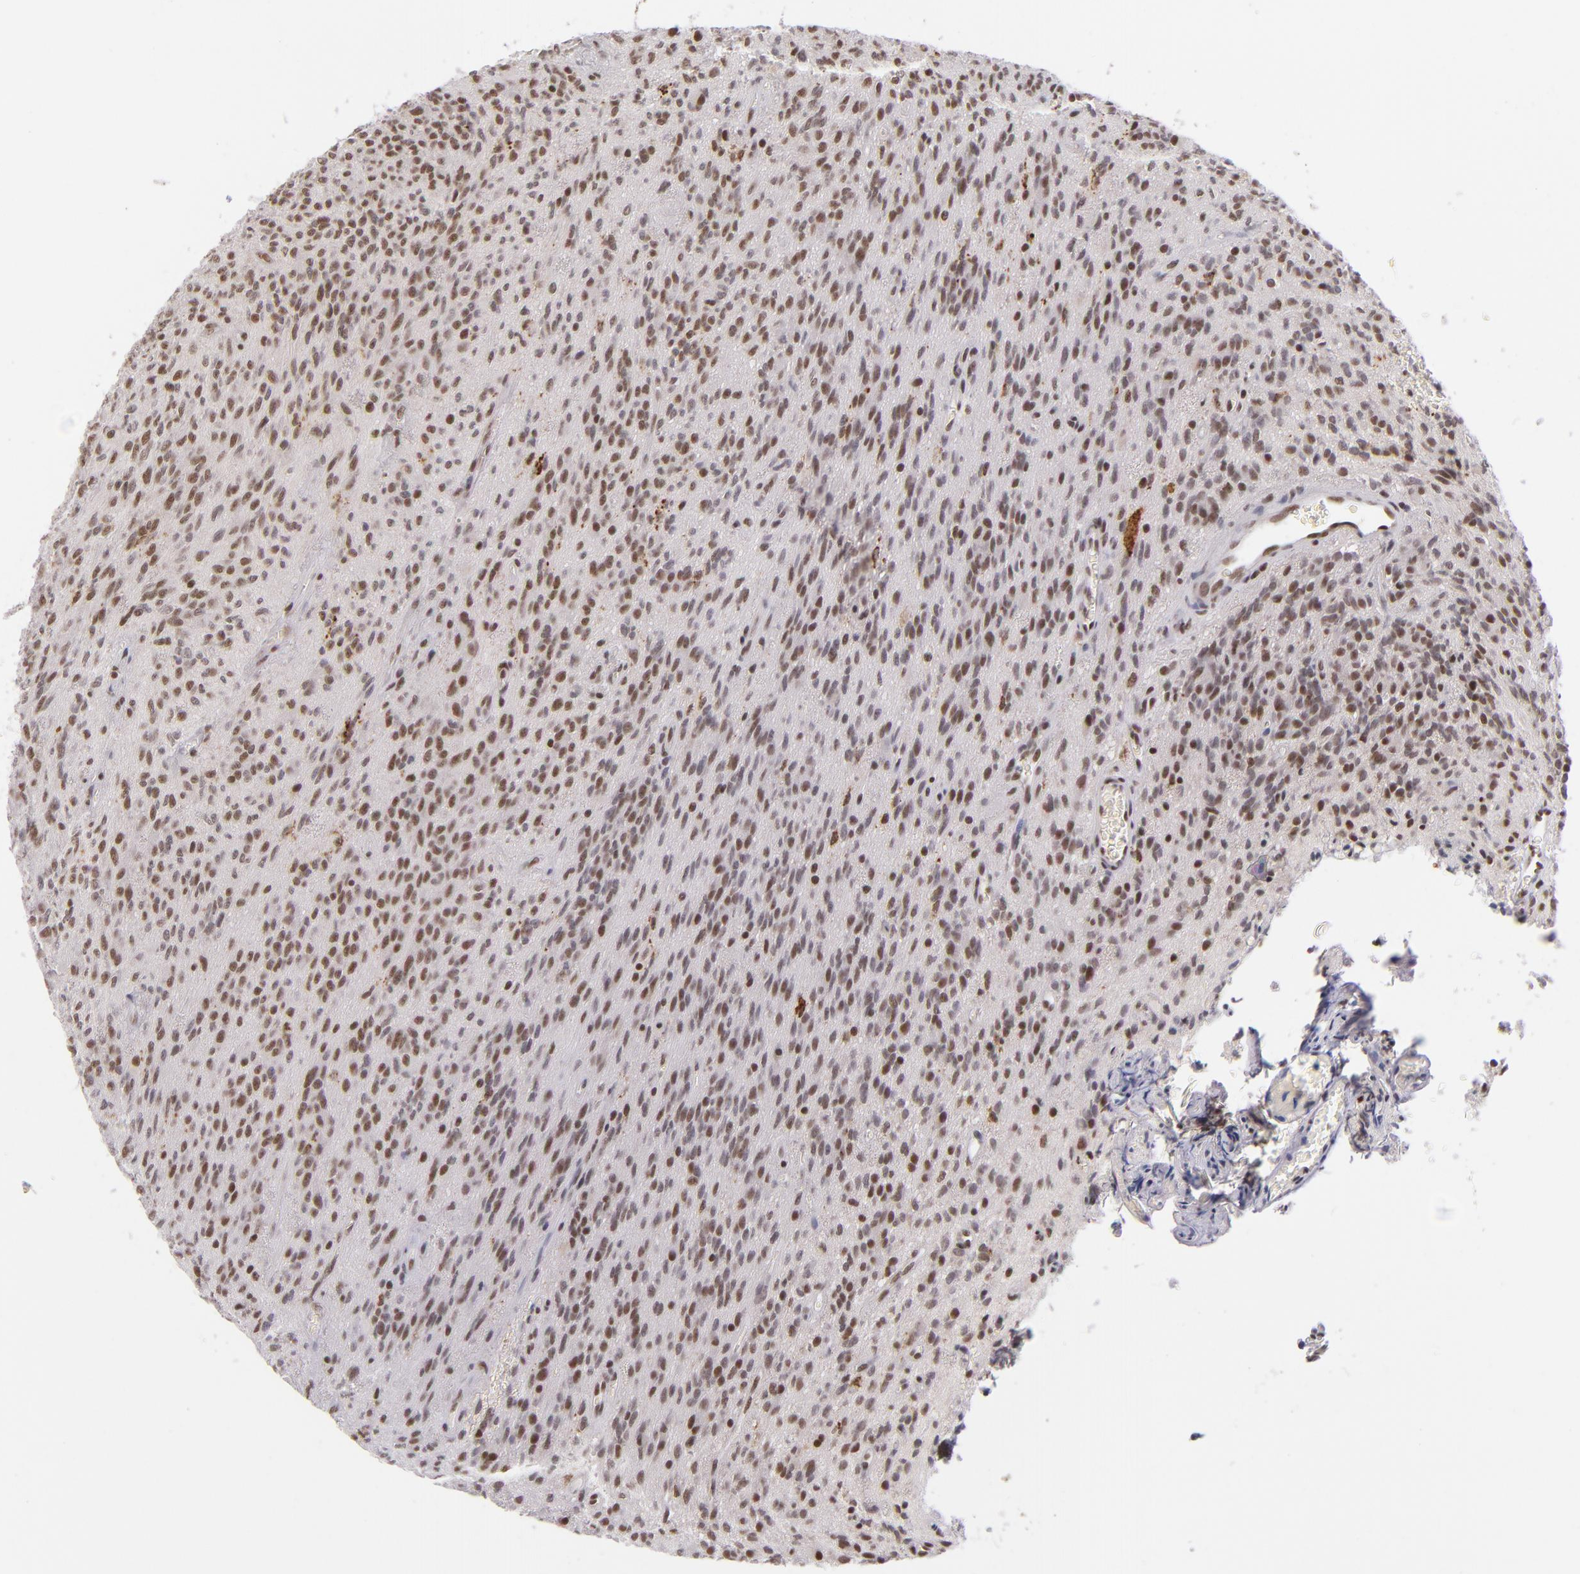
{"staining": {"intensity": "moderate", "quantity": ">75%", "location": "nuclear"}, "tissue": "glioma", "cell_type": "Tumor cells", "image_type": "cancer", "snomed": [{"axis": "morphology", "description": "Glioma, malignant, Low grade"}, {"axis": "topography", "description": "Brain"}], "caption": "The histopathology image shows a brown stain indicating the presence of a protein in the nuclear of tumor cells in malignant glioma (low-grade).", "gene": "ZNF148", "patient": {"sex": "female", "age": 15}}